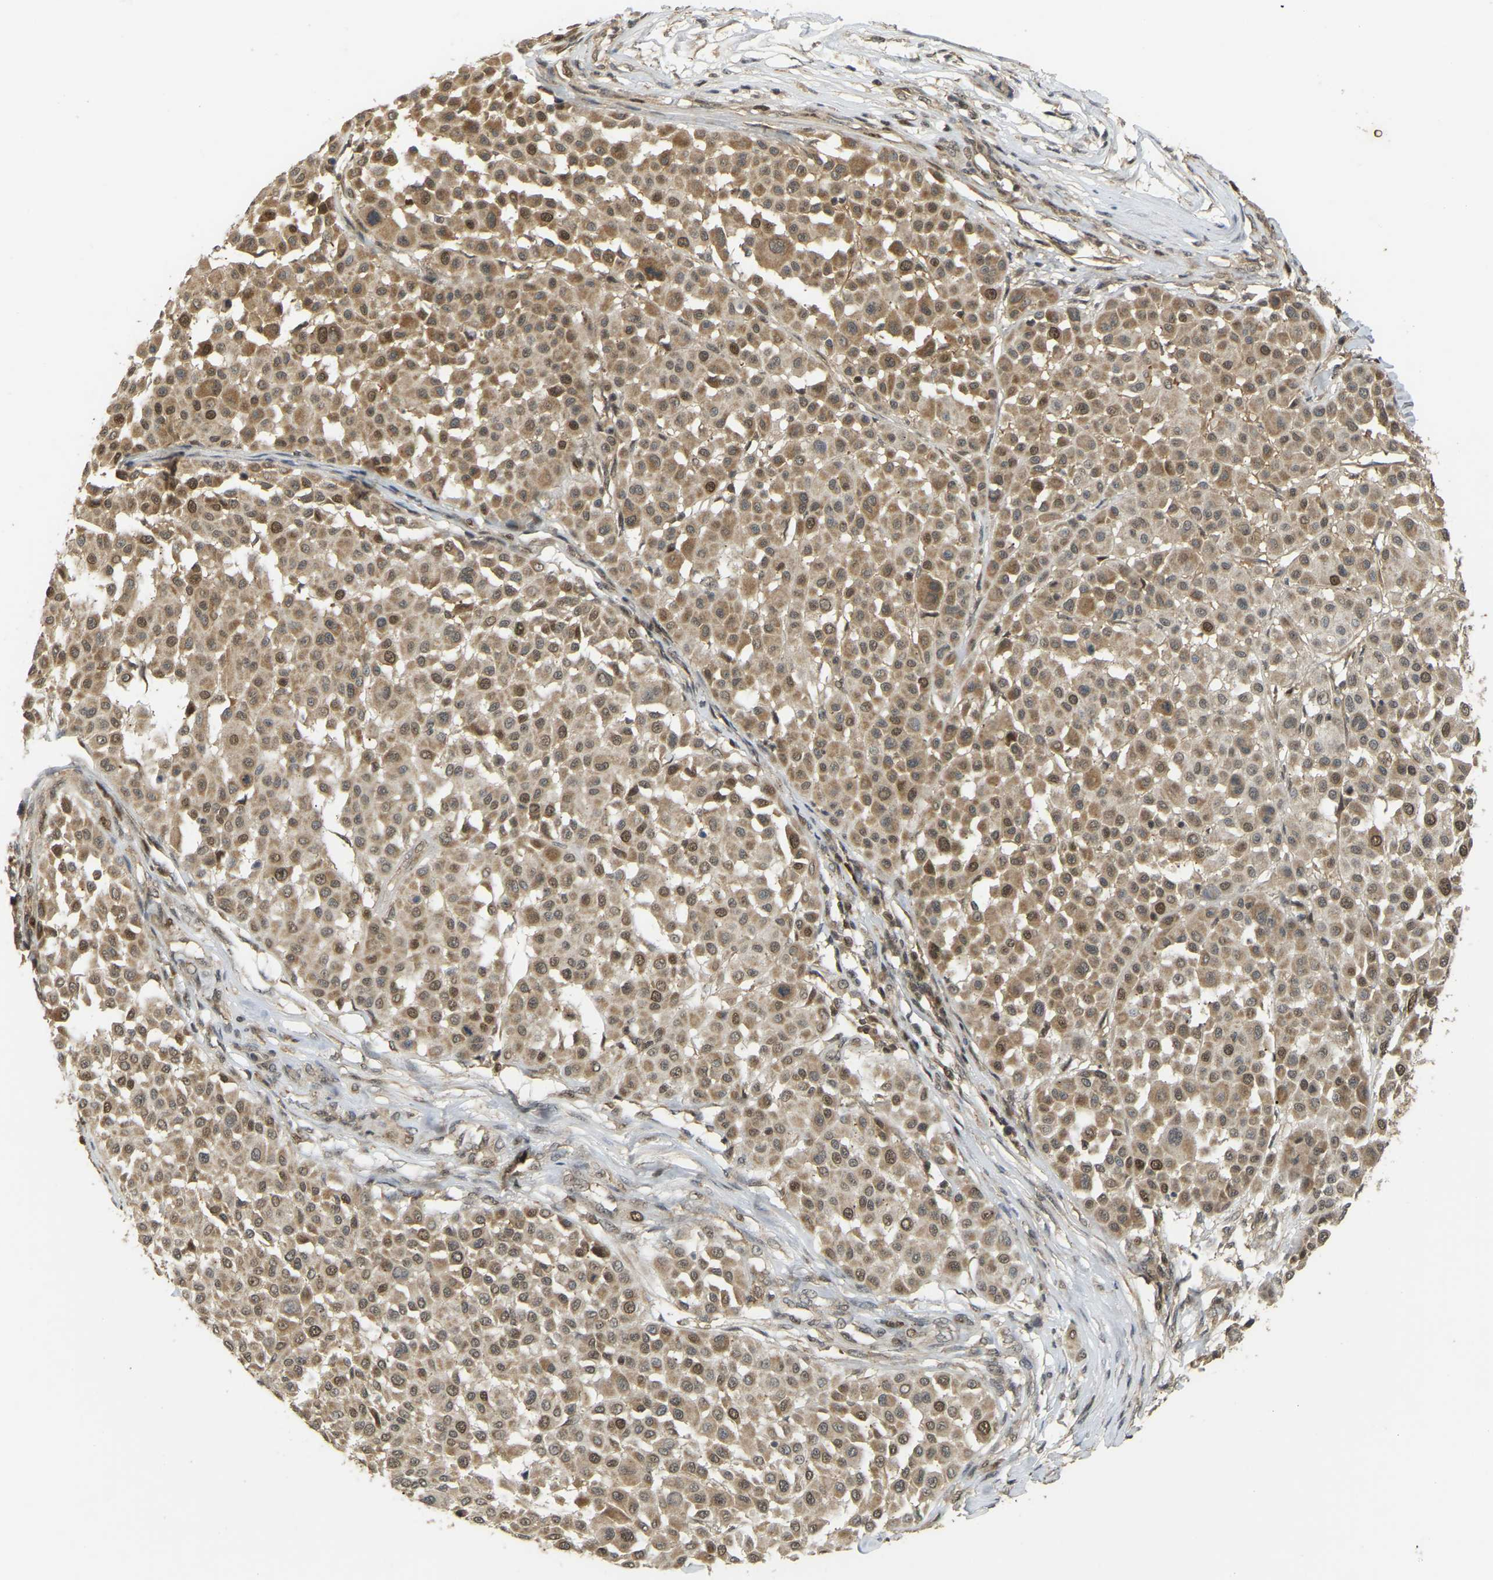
{"staining": {"intensity": "moderate", "quantity": ">75%", "location": "cytoplasmic/membranous,nuclear"}, "tissue": "melanoma", "cell_type": "Tumor cells", "image_type": "cancer", "snomed": [{"axis": "morphology", "description": "Malignant melanoma, Metastatic site"}, {"axis": "topography", "description": "Soft tissue"}], "caption": "Immunohistochemistry (IHC) staining of melanoma, which demonstrates medium levels of moderate cytoplasmic/membranous and nuclear positivity in about >75% of tumor cells indicating moderate cytoplasmic/membranous and nuclear protein positivity. The staining was performed using DAB (brown) for protein detection and nuclei were counterstained in hematoxylin (blue).", "gene": "BRF2", "patient": {"sex": "male", "age": 41}}